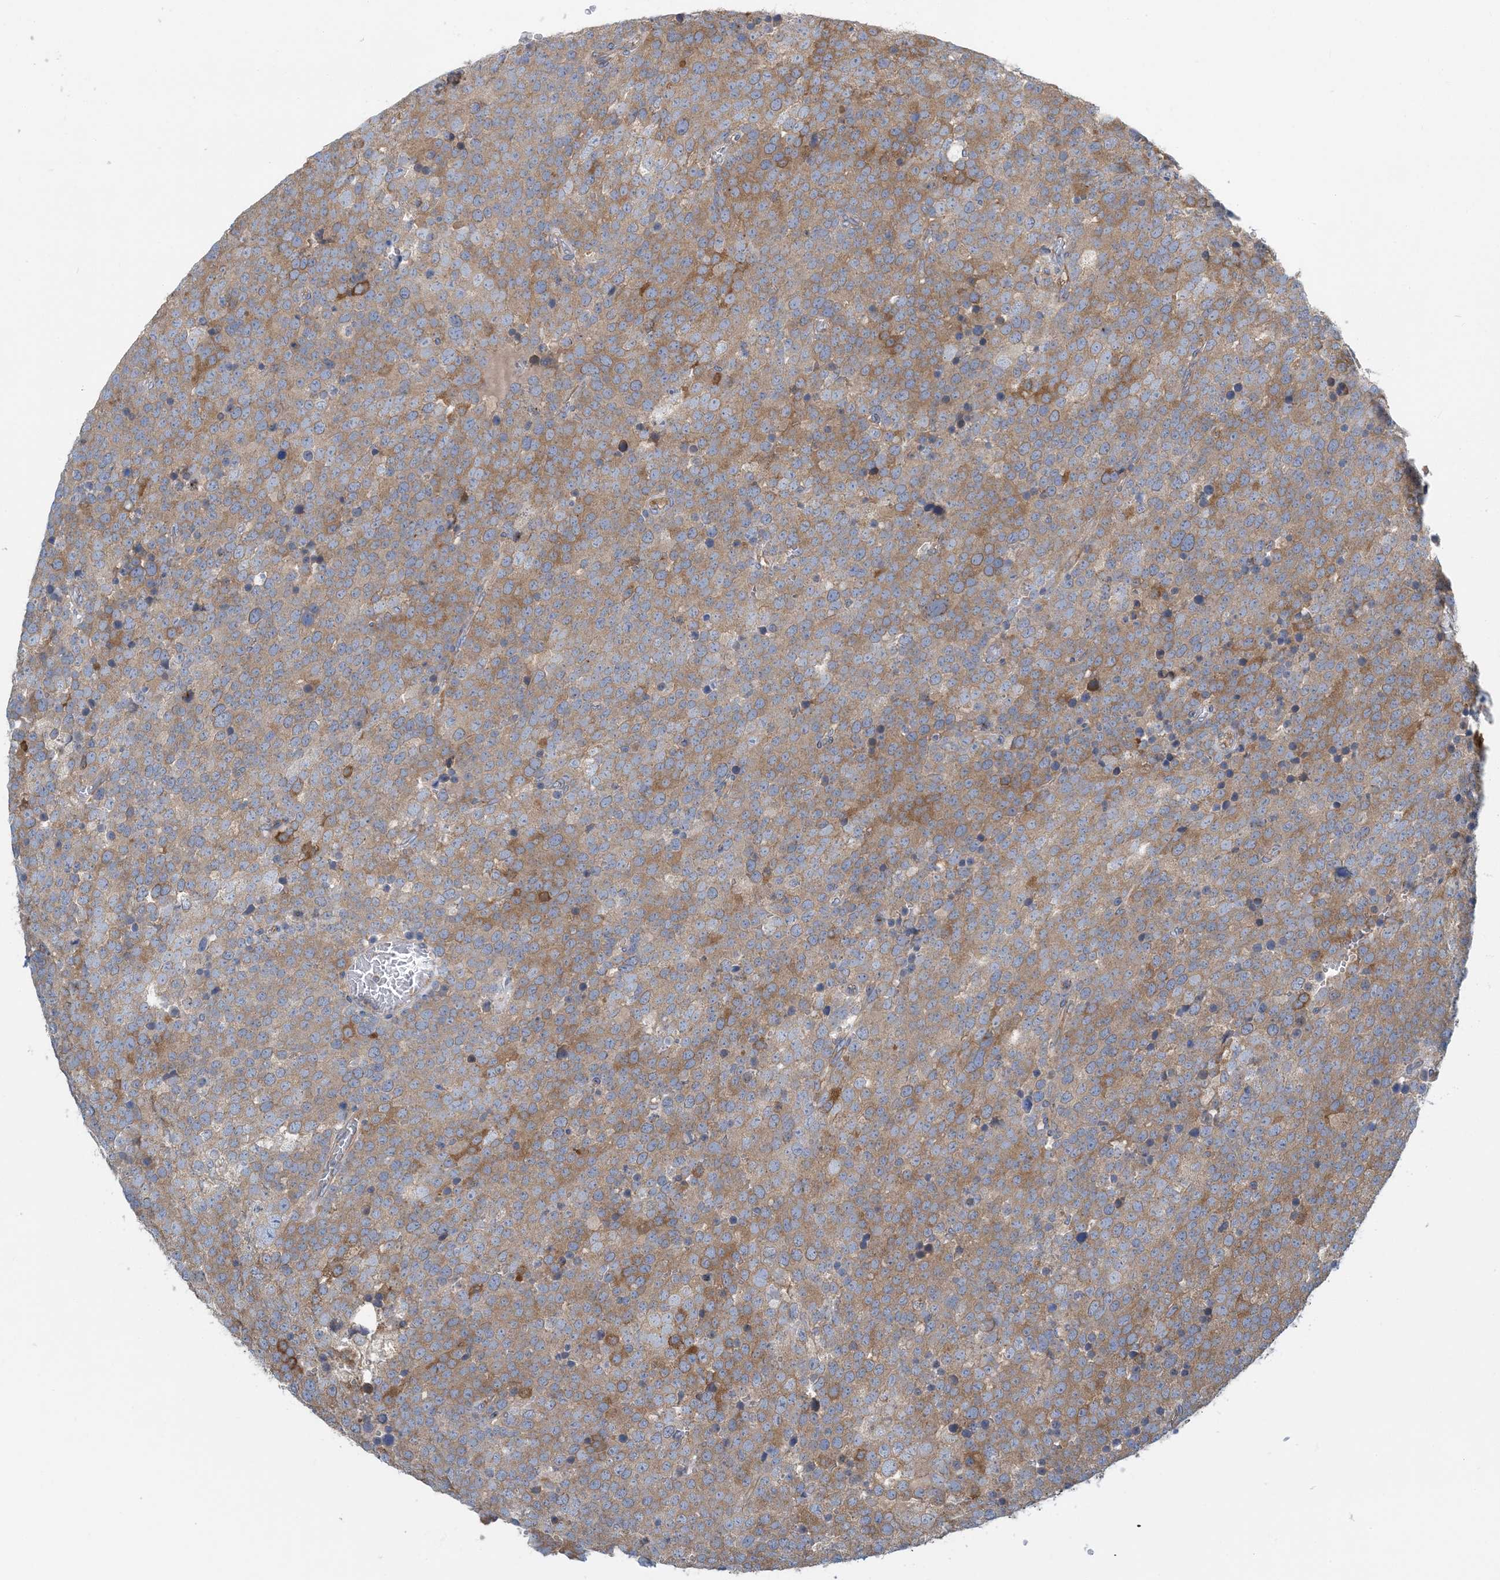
{"staining": {"intensity": "moderate", "quantity": ">75%", "location": "cytoplasmic/membranous"}, "tissue": "testis cancer", "cell_type": "Tumor cells", "image_type": "cancer", "snomed": [{"axis": "morphology", "description": "Seminoma, NOS"}, {"axis": "topography", "description": "Testis"}], "caption": "Protein staining of seminoma (testis) tissue exhibits moderate cytoplasmic/membranous expression in about >75% of tumor cells. The staining was performed using DAB, with brown indicating positive protein expression. Nuclei are stained blue with hematoxylin.", "gene": "SIDT1", "patient": {"sex": "male", "age": 71}}